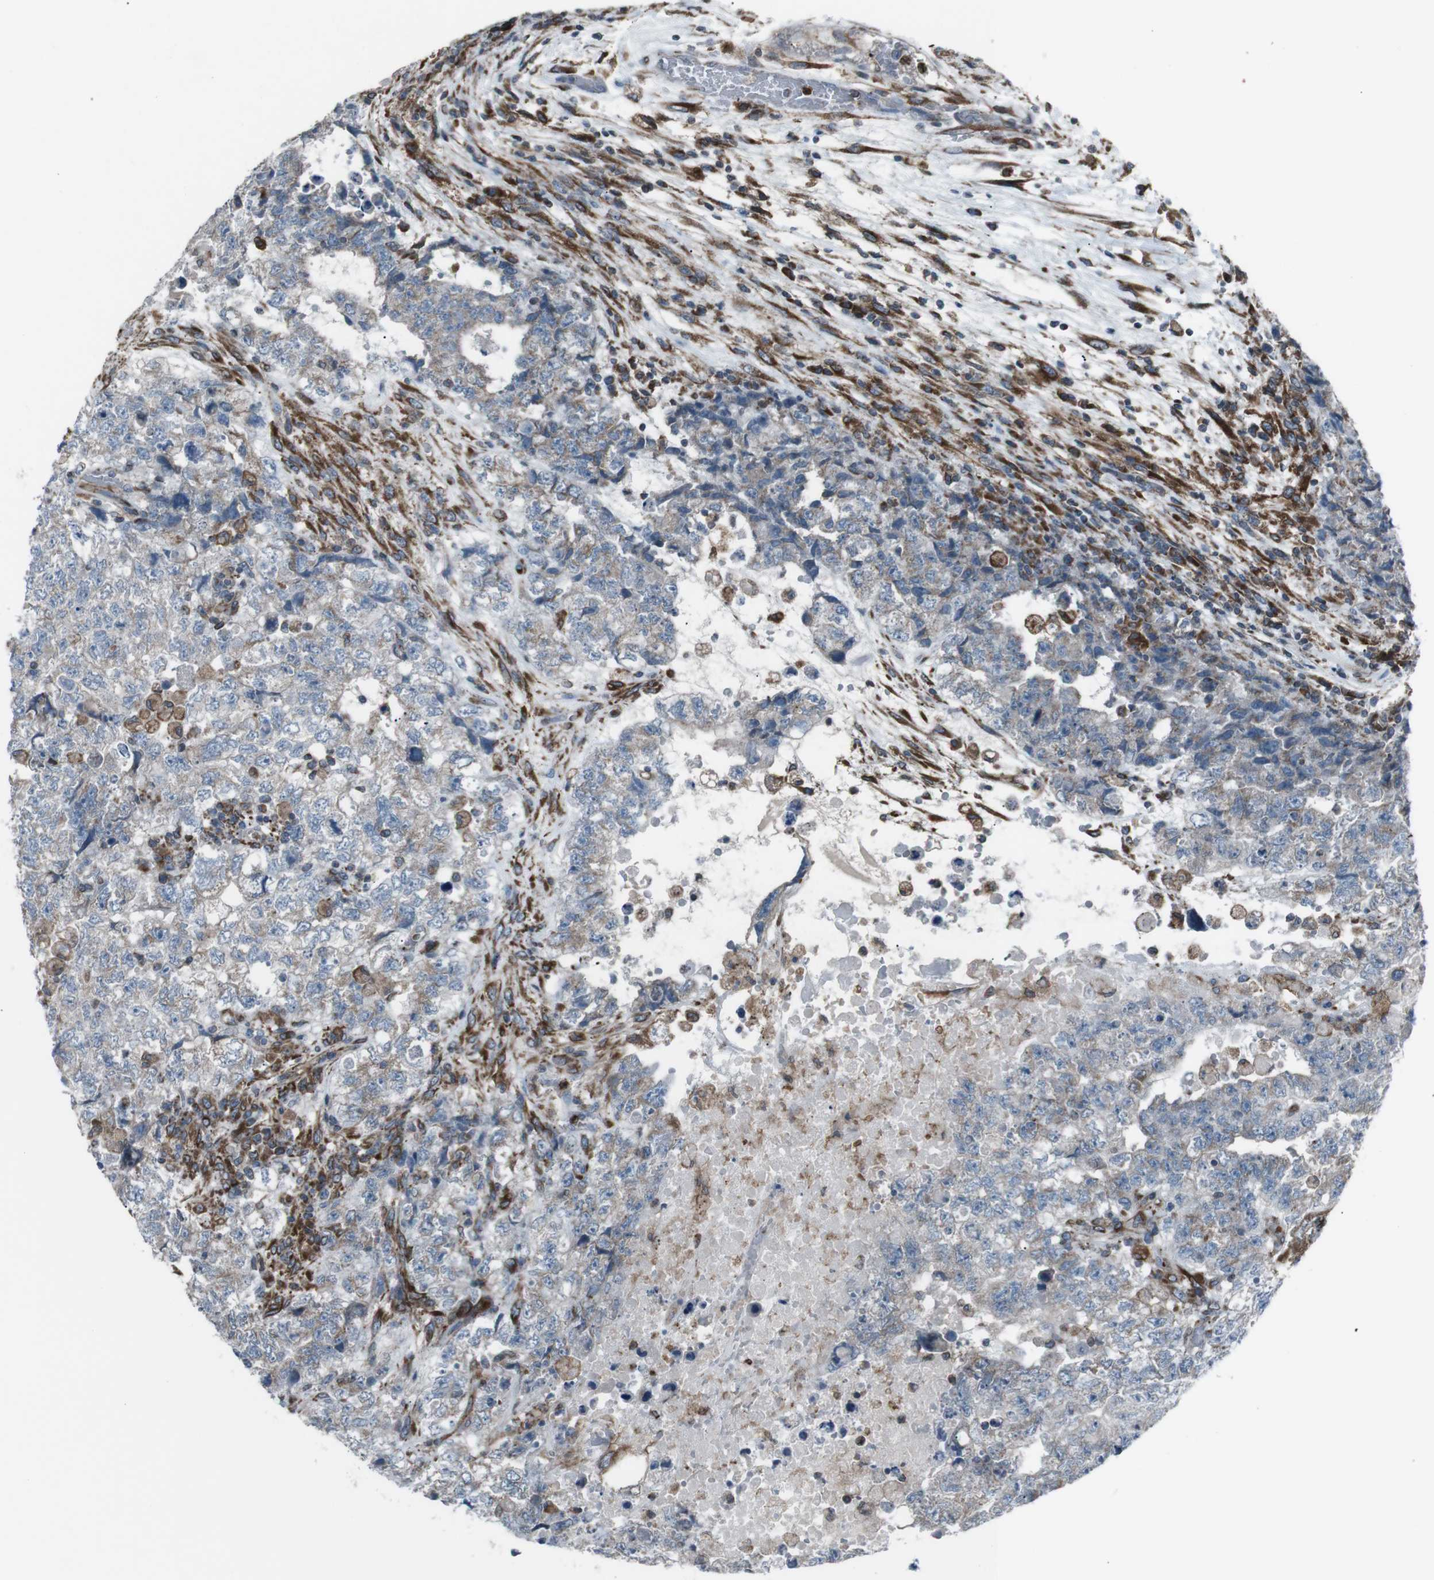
{"staining": {"intensity": "weak", "quantity": "<25%", "location": "cytoplasmic/membranous"}, "tissue": "testis cancer", "cell_type": "Tumor cells", "image_type": "cancer", "snomed": [{"axis": "morphology", "description": "Carcinoma, Embryonal, NOS"}, {"axis": "topography", "description": "Testis"}], "caption": "Tumor cells are negative for brown protein staining in testis embryonal carcinoma.", "gene": "LNPK", "patient": {"sex": "male", "age": 36}}